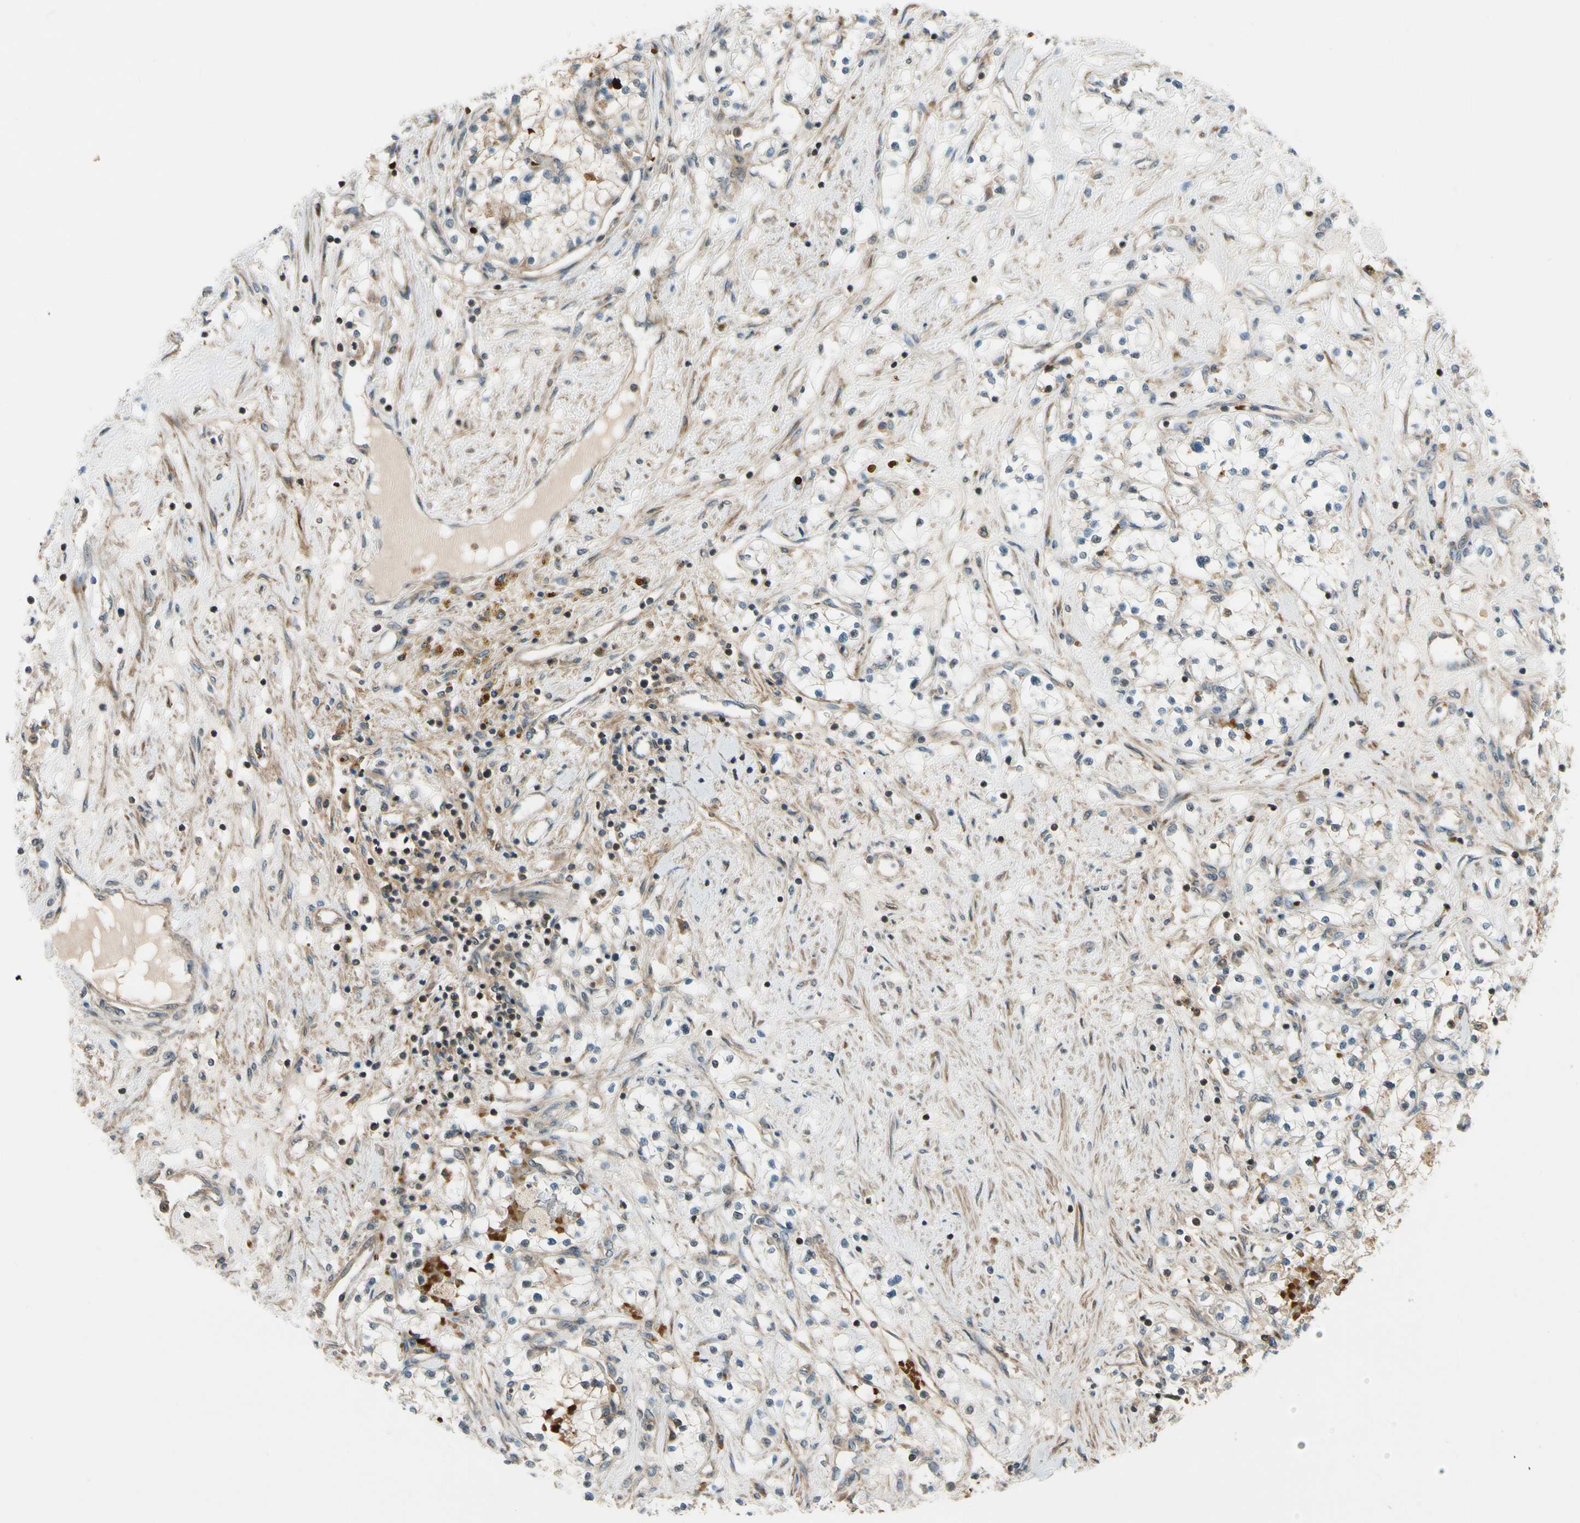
{"staining": {"intensity": "weak", "quantity": "<25%", "location": "cytoplasmic/membranous"}, "tissue": "renal cancer", "cell_type": "Tumor cells", "image_type": "cancer", "snomed": [{"axis": "morphology", "description": "Adenocarcinoma, NOS"}, {"axis": "topography", "description": "Kidney"}], "caption": "There is no significant positivity in tumor cells of renal cancer.", "gene": "MST1R", "patient": {"sex": "male", "age": 68}}